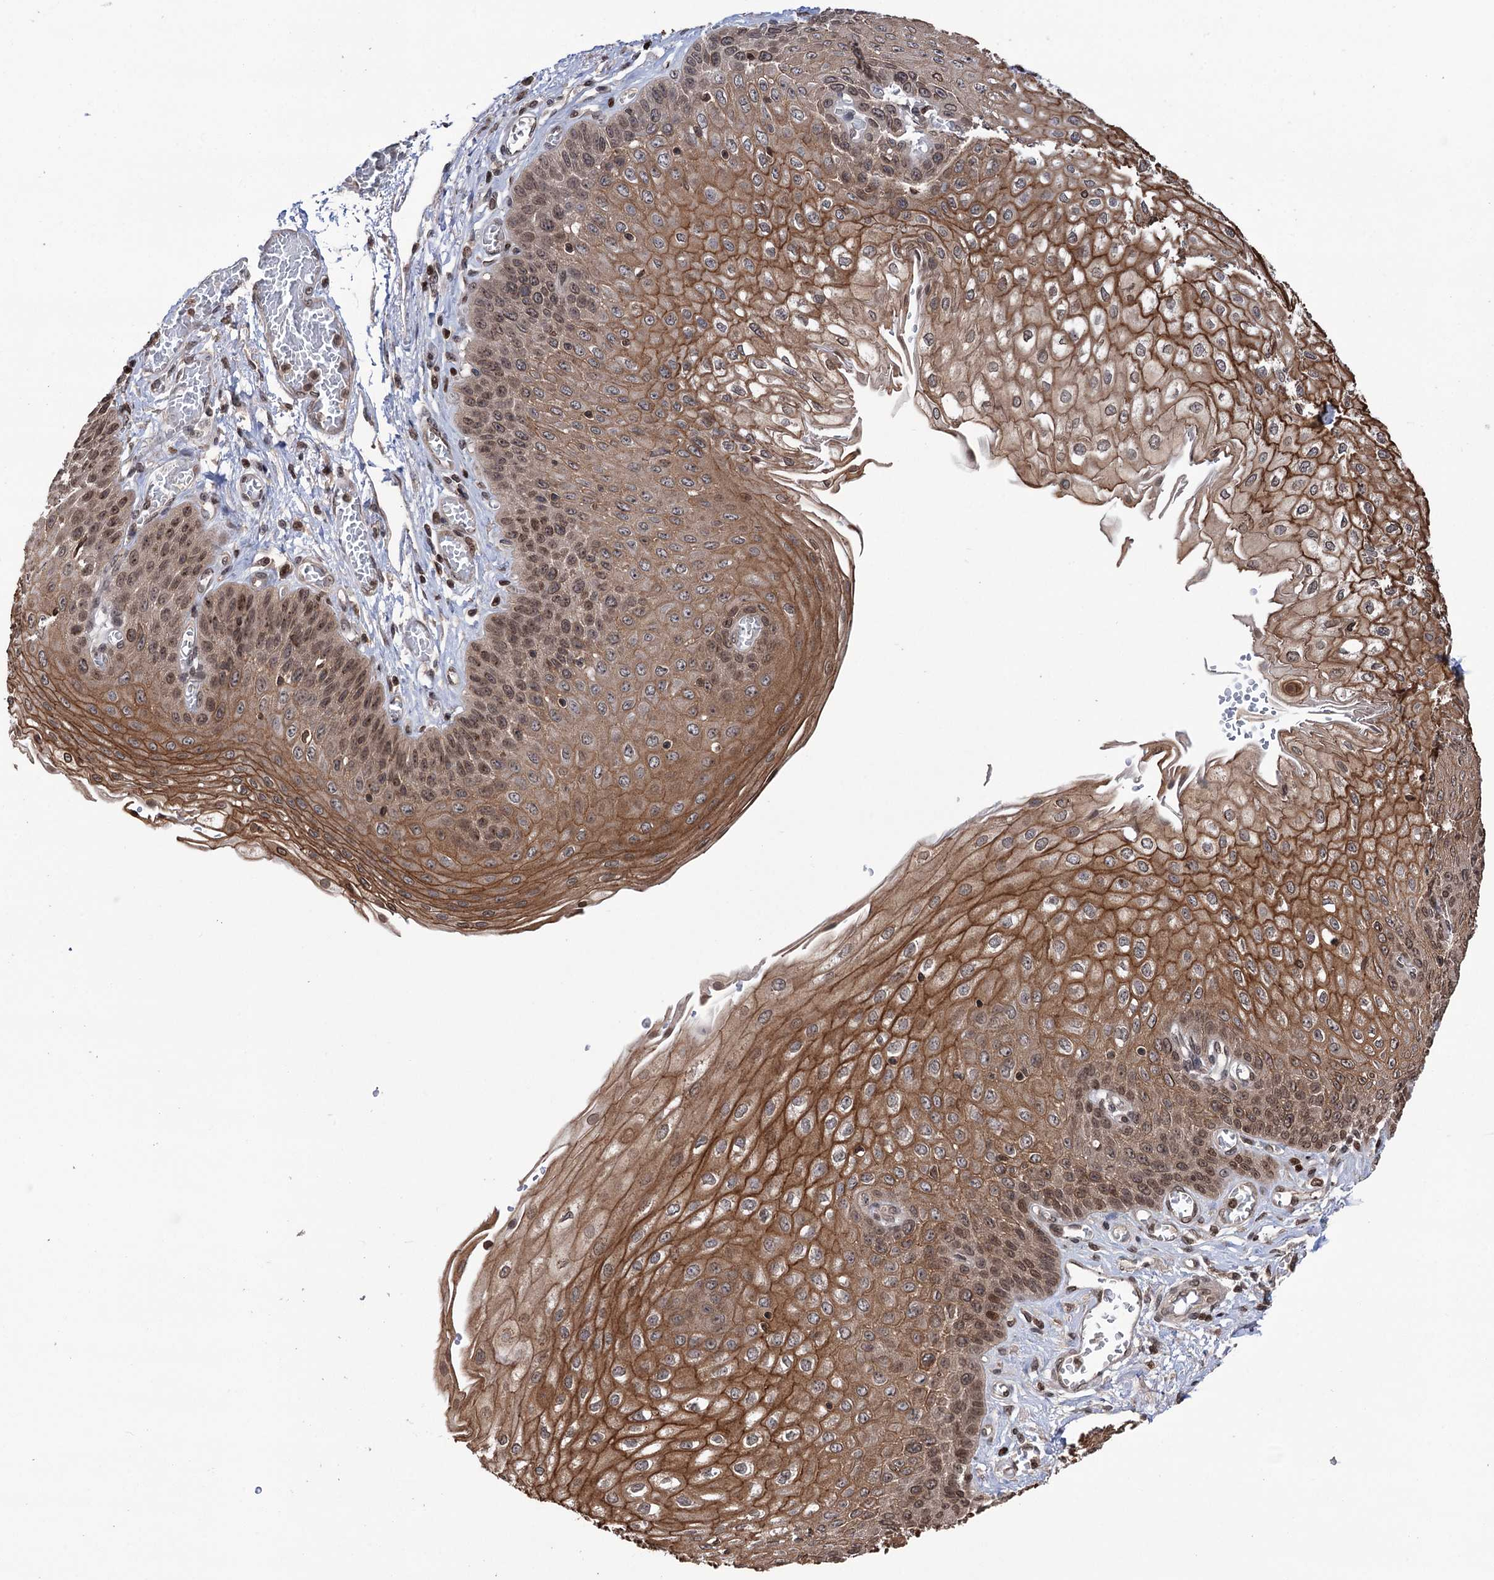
{"staining": {"intensity": "moderate", "quantity": ">75%", "location": "cytoplasmic/membranous,nuclear"}, "tissue": "esophagus", "cell_type": "Squamous epithelial cells", "image_type": "normal", "snomed": [{"axis": "morphology", "description": "Normal tissue, NOS"}, {"axis": "topography", "description": "Esophagus"}], "caption": "High-power microscopy captured an immunohistochemistry (IHC) image of normal esophagus, revealing moderate cytoplasmic/membranous,nuclear expression in about >75% of squamous epithelial cells.", "gene": "CCDC77", "patient": {"sex": "male", "age": 81}}